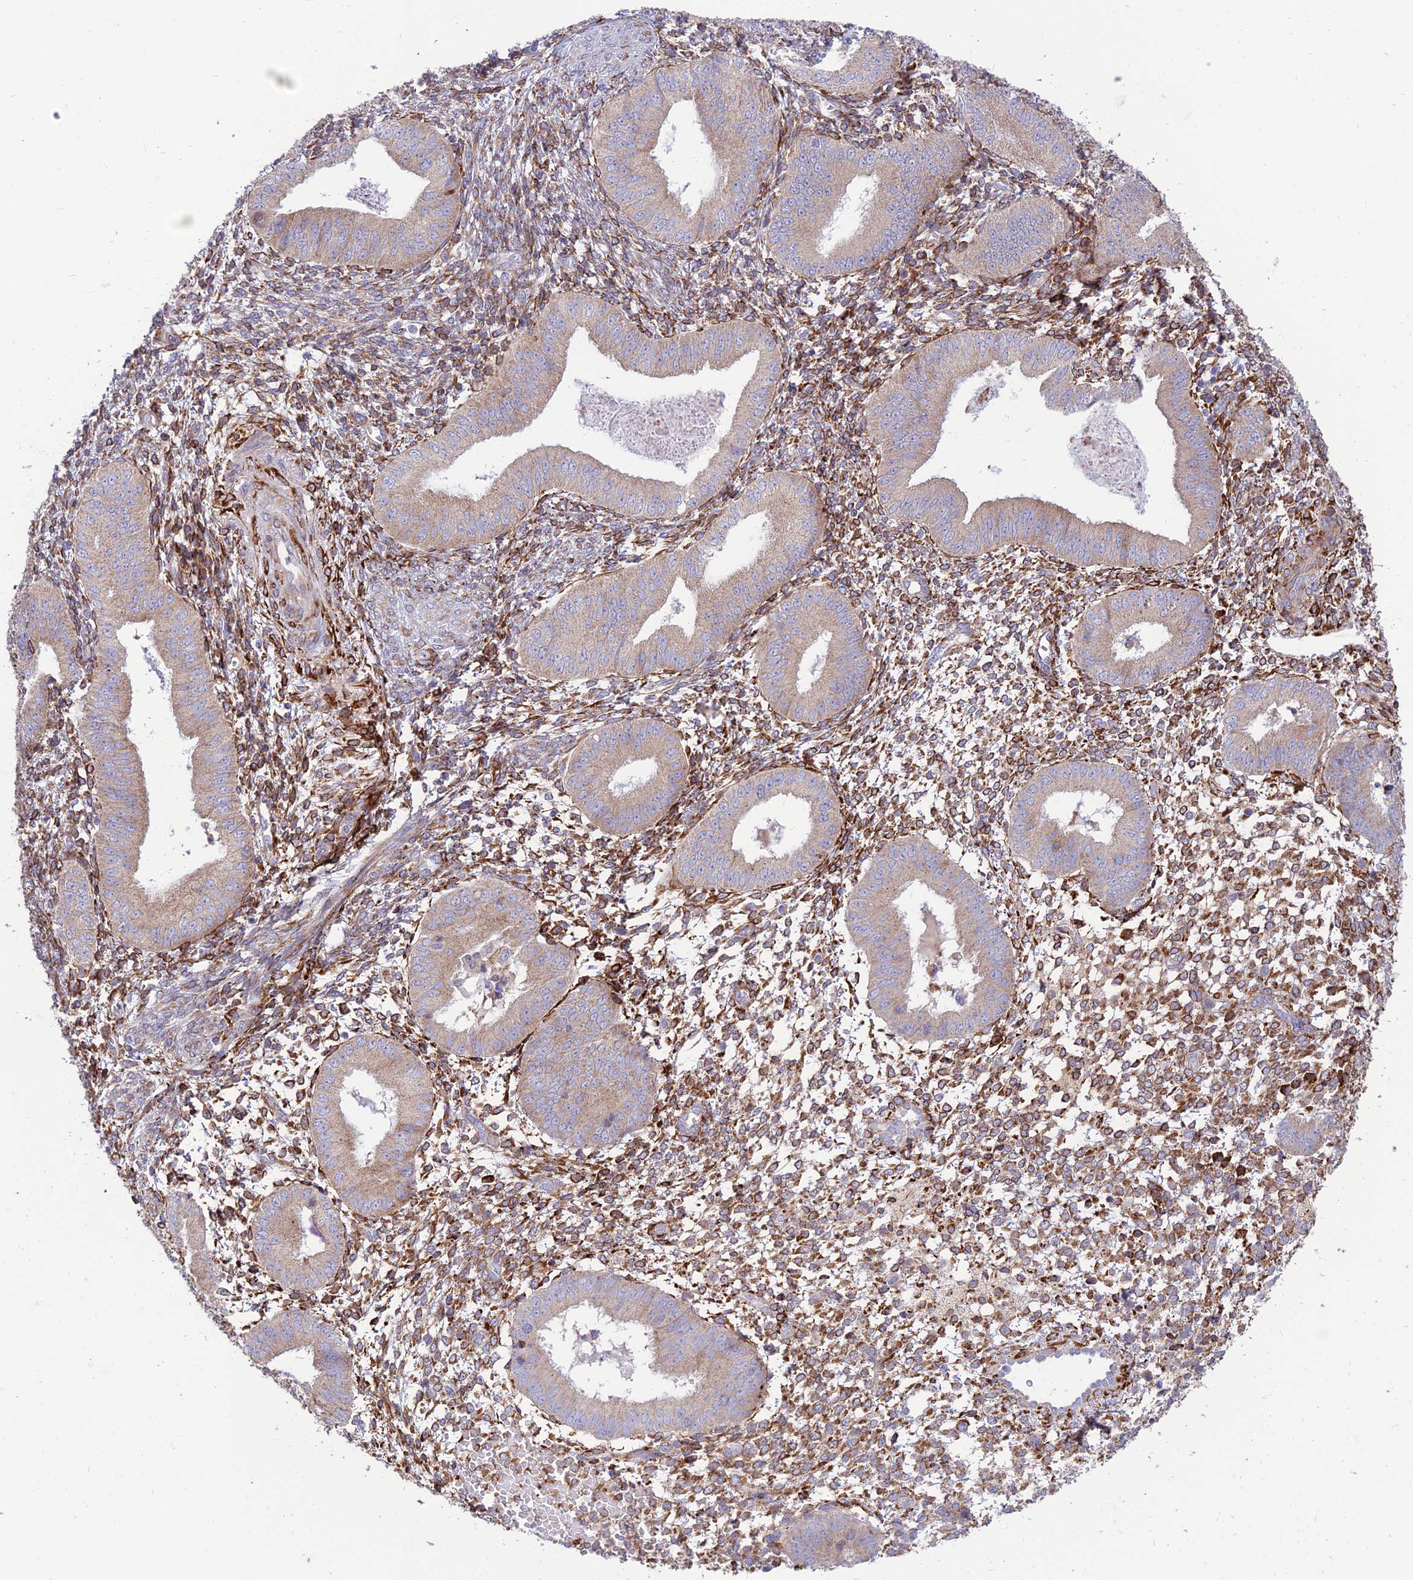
{"staining": {"intensity": "moderate", "quantity": ">75%", "location": "cytoplasmic/membranous"}, "tissue": "endometrium", "cell_type": "Cells in endometrial stroma", "image_type": "normal", "snomed": [{"axis": "morphology", "description": "Normal tissue, NOS"}, {"axis": "topography", "description": "Endometrium"}], "caption": "Endometrium stained with DAB immunohistochemistry (IHC) shows medium levels of moderate cytoplasmic/membranous expression in about >75% of cells in endometrial stroma.", "gene": "RCN3", "patient": {"sex": "female", "age": 49}}